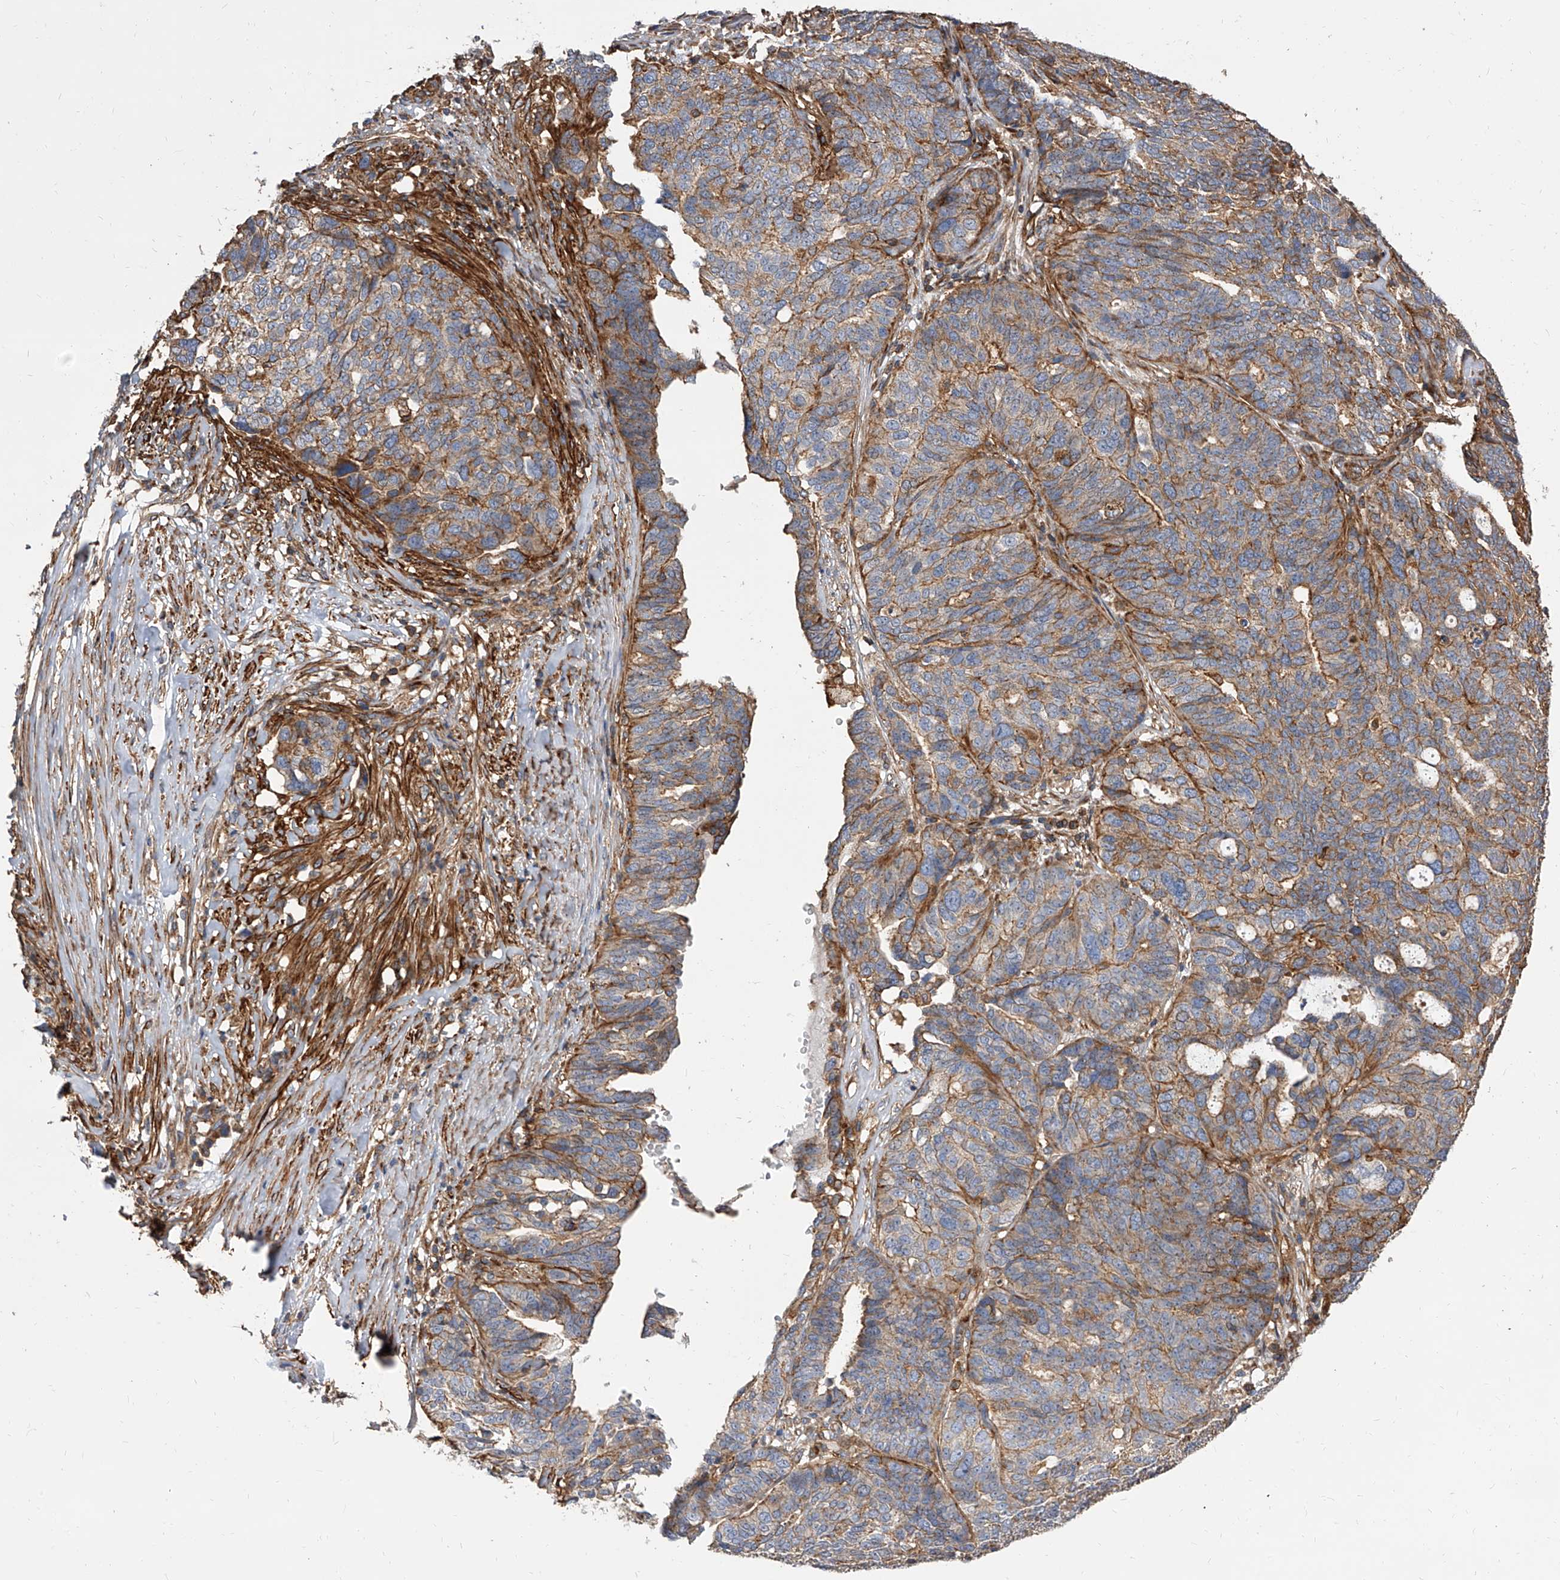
{"staining": {"intensity": "moderate", "quantity": ">75%", "location": "cytoplasmic/membranous"}, "tissue": "ovarian cancer", "cell_type": "Tumor cells", "image_type": "cancer", "snomed": [{"axis": "morphology", "description": "Cystadenocarcinoma, serous, NOS"}, {"axis": "topography", "description": "Ovary"}], "caption": "Moderate cytoplasmic/membranous protein staining is appreciated in approximately >75% of tumor cells in ovarian cancer (serous cystadenocarcinoma).", "gene": "PISD", "patient": {"sex": "female", "age": 59}}